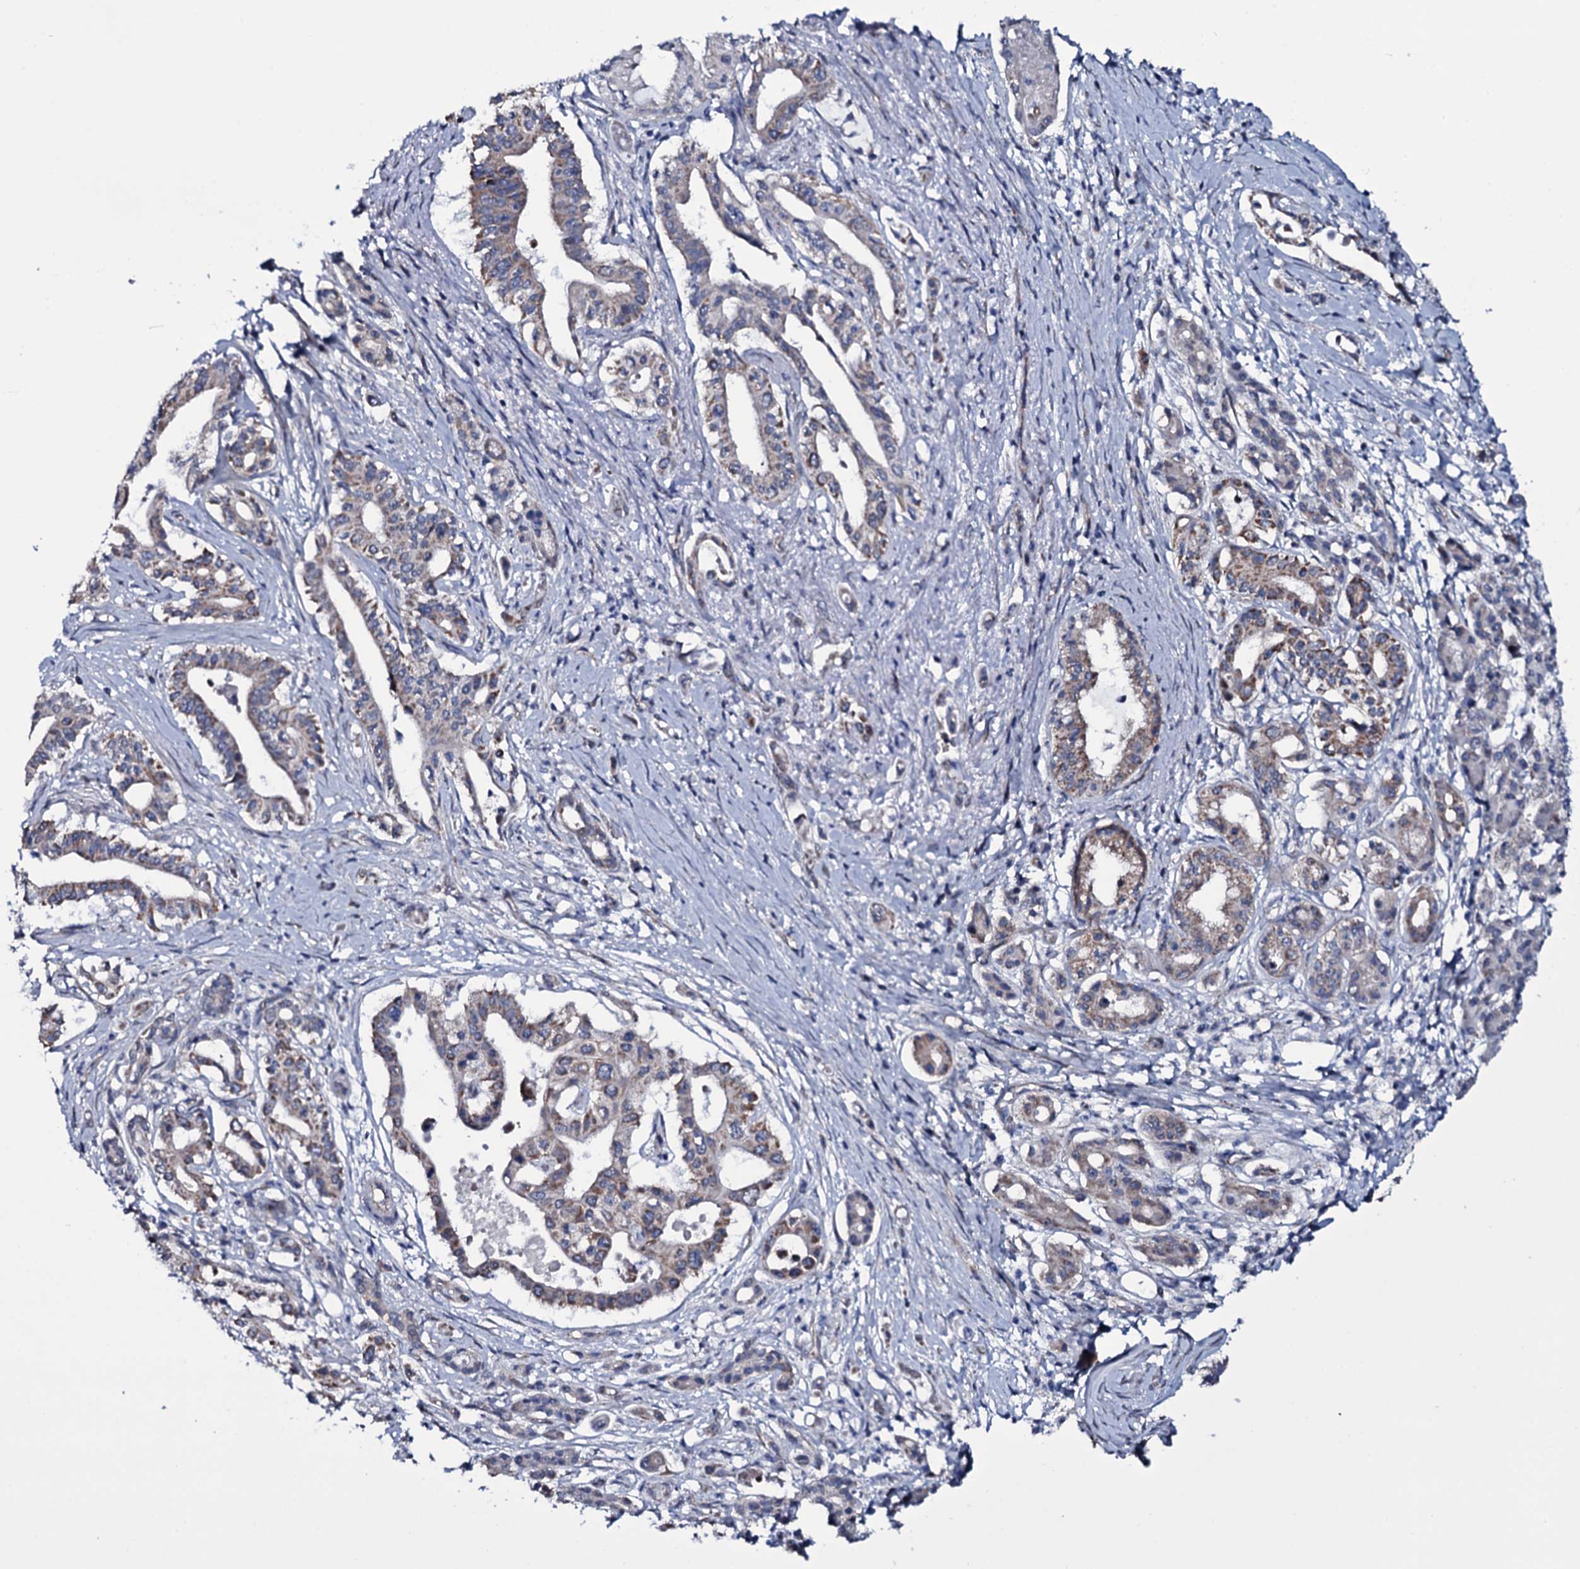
{"staining": {"intensity": "moderate", "quantity": "25%-75%", "location": "cytoplasmic/membranous"}, "tissue": "pancreatic cancer", "cell_type": "Tumor cells", "image_type": "cancer", "snomed": [{"axis": "morphology", "description": "Adenocarcinoma, NOS"}, {"axis": "topography", "description": "Pancreas"}], "caption": "Protein staining of adenocarcinoma (pancreatic) tissue exhibits moderate cytoplasmic/membranous positivity in approximately 25%-75% of tumor cells.", "gene": "WIPF3", "patient": {"sex": "female", "age": 77}}